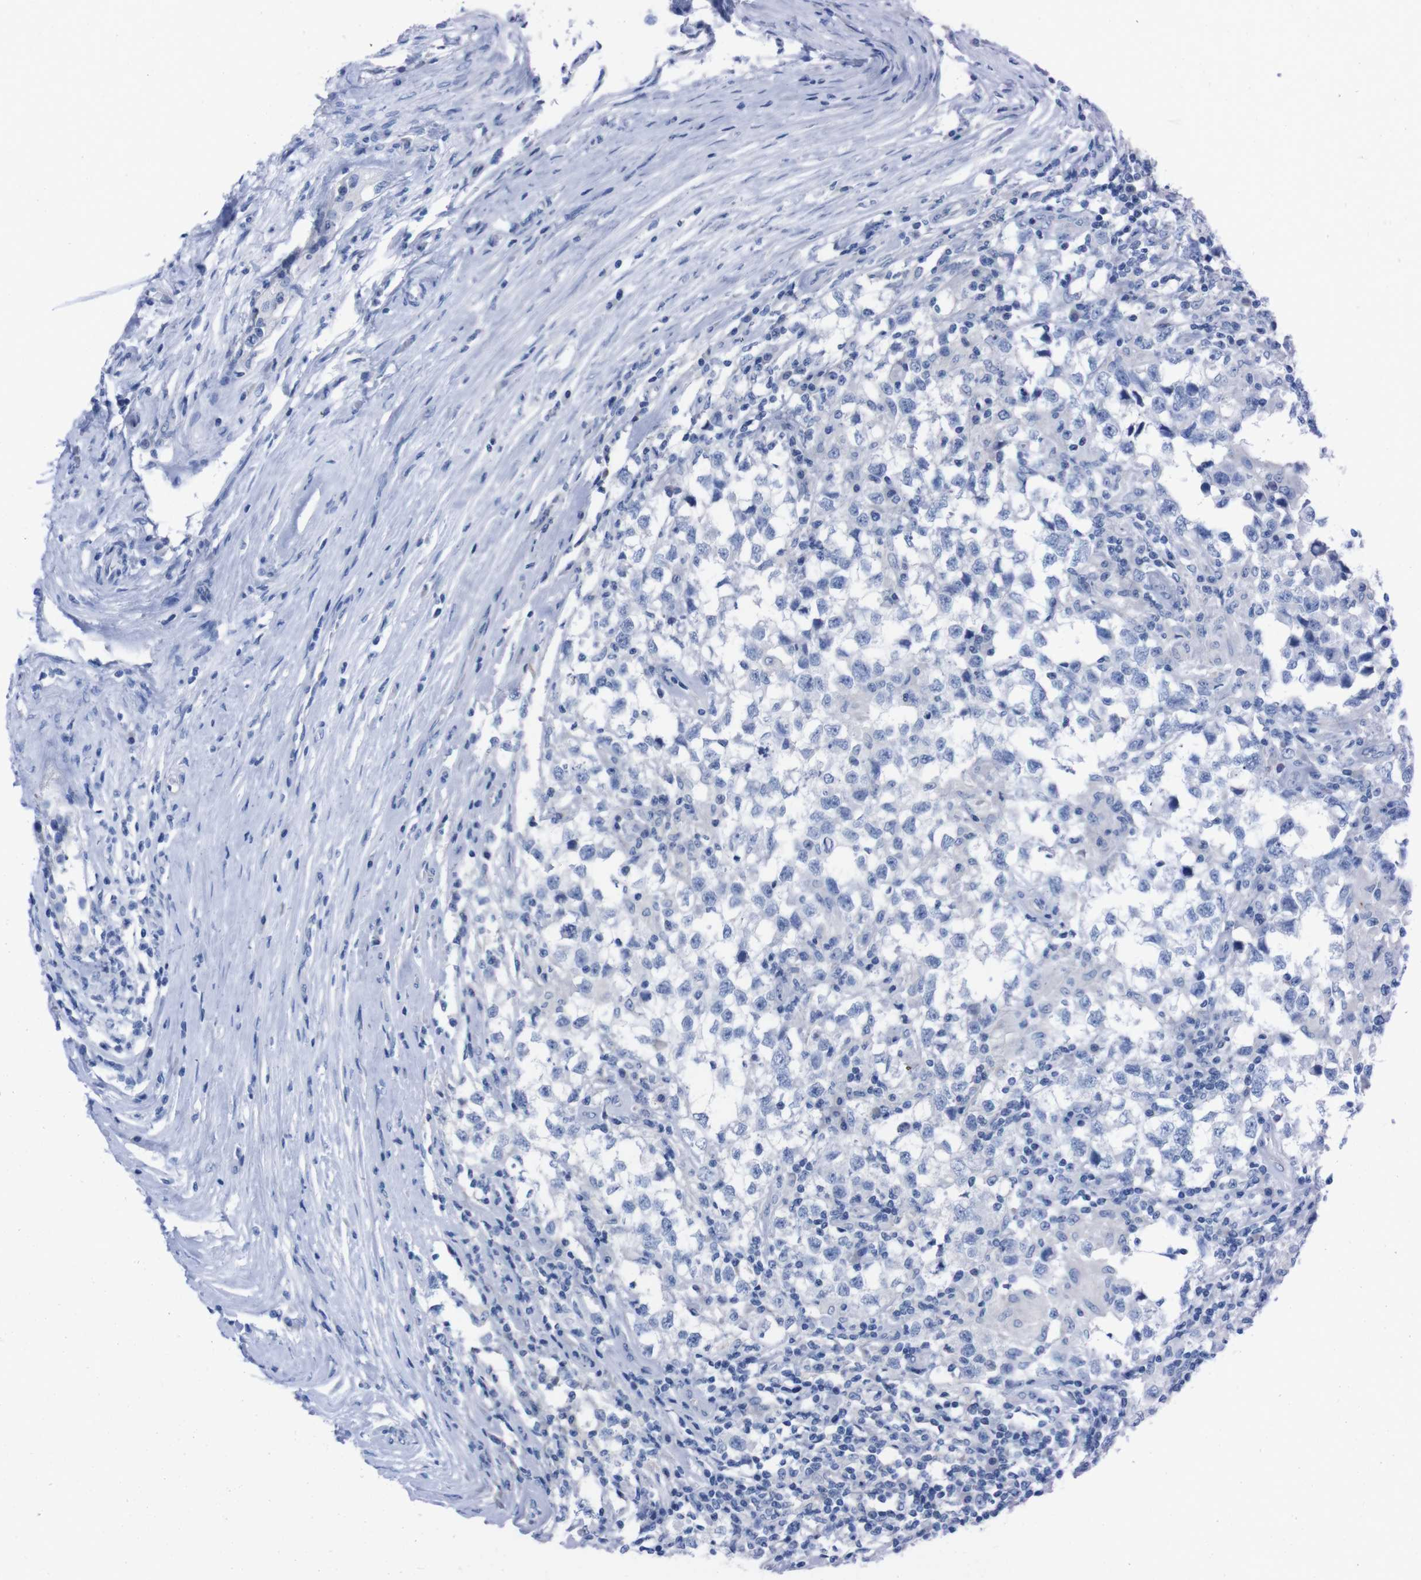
{"staining": {"intensity": "negative", "quantity": "none", "location": "none"}, "tissue": "testis cancer", "cell_type": "Tumor cells", "image_type": "cancer", "snomed": [{"axis": "morphology", "description": "Carcinoma, Embryonal, NOS"}, {"axis": "topography", "description": "Testis"}], "caption": "DAB (3,3'-diaminobenzidine) immunohistochemical staining of human testis cancer displays no significant staining in tumor cells. (Brightfield microscopy of DAB immunohistochemistry (IHC) at high magnification).", "gene": "TMEM243", "patient": {"sex": "male", "age": 21}}